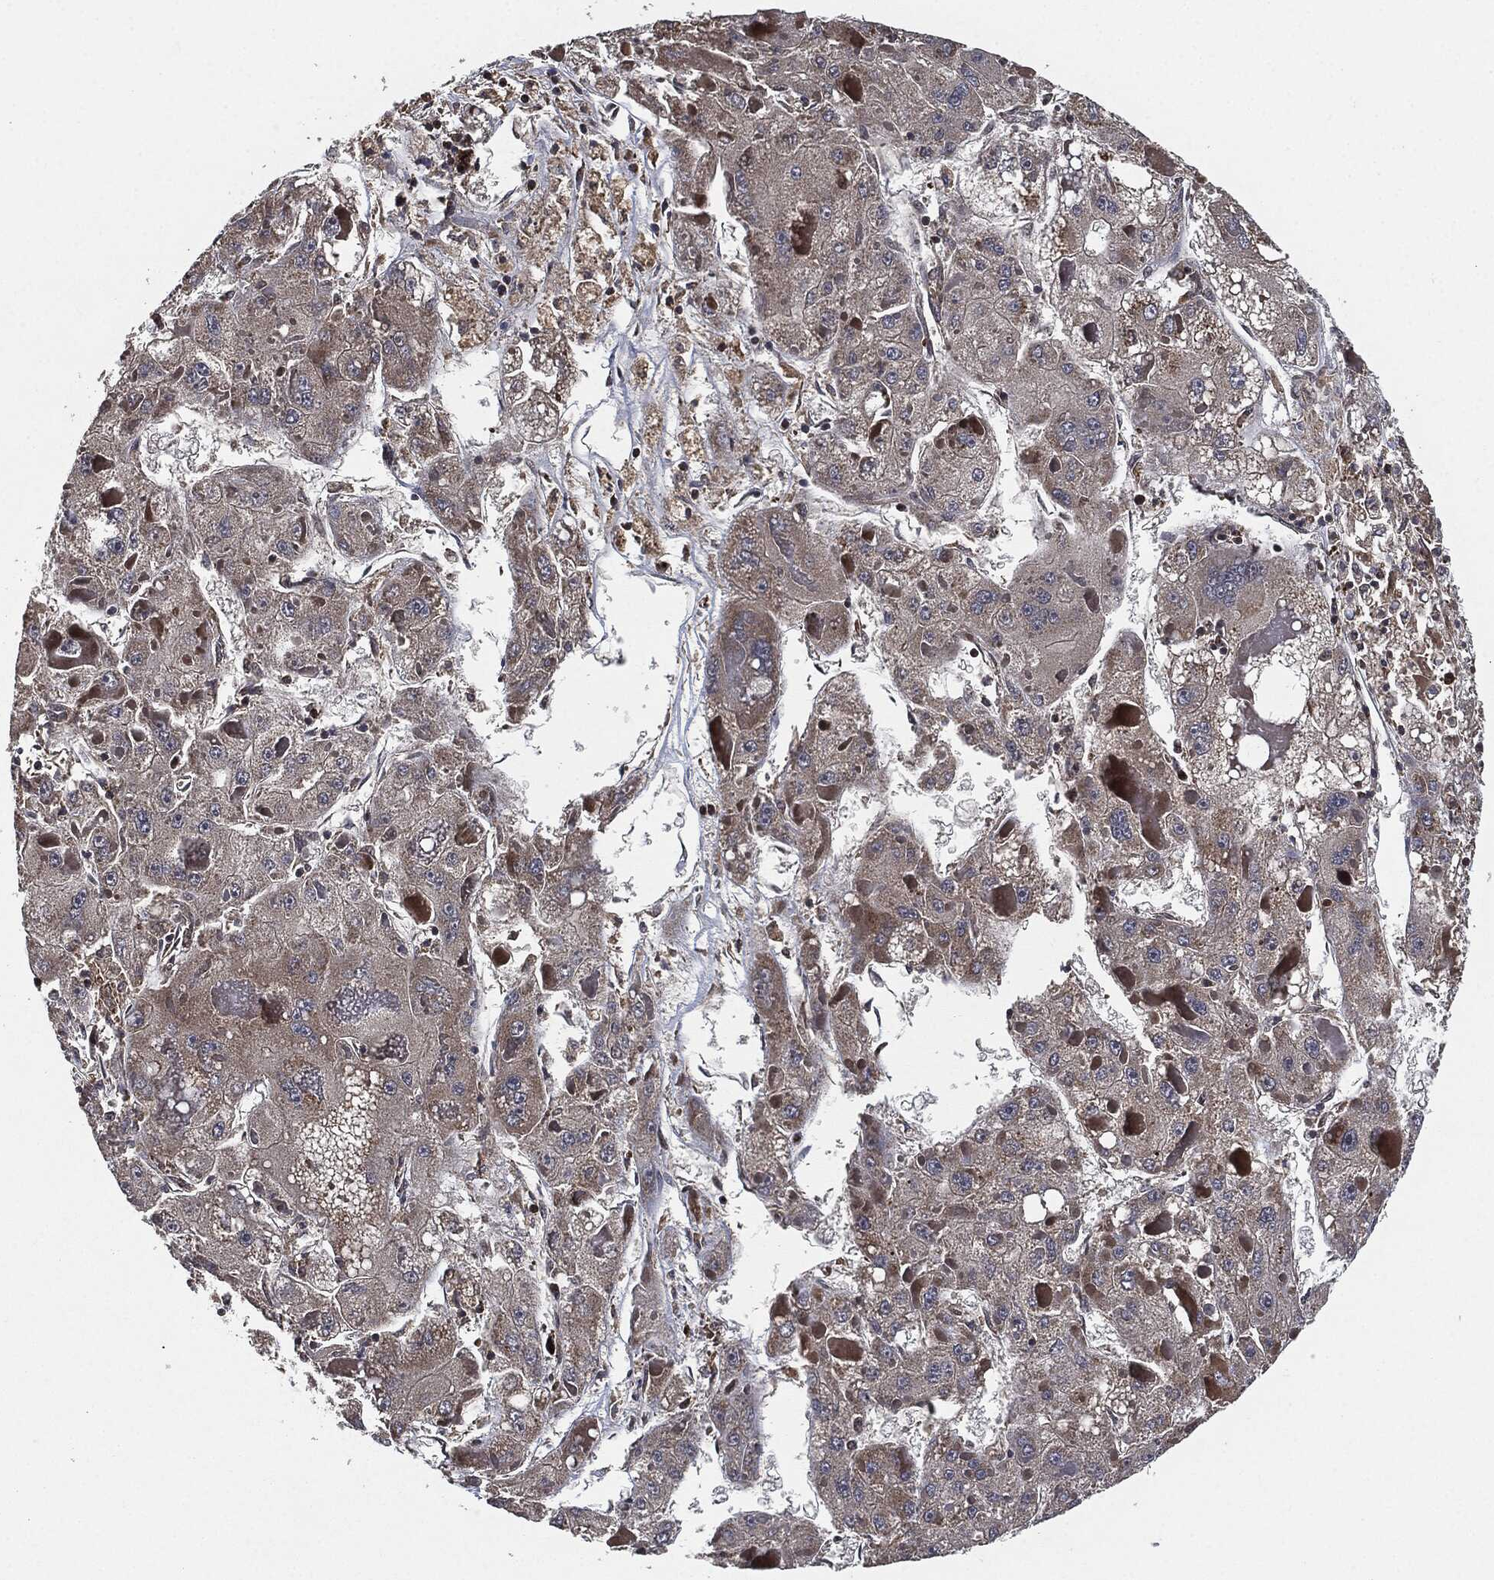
{"staining": {"intensity": "negative", "quantity": "none", "location": "none"}, "tissue": "liver cancer", "cell_type": "Tumor cells", "image_type": "cancer", "snomed": [{"axis": "morphology", "description": "Carcinoma, Hepatocellular, NOS"}, {"axis": "topography", "description": "Liver"}], "caption": "There is no significant expression in tumor cells of hepatocellular carcinoma (liver).", "gene": "UBR1", "patient": {"sex": "female", "age": 73}}